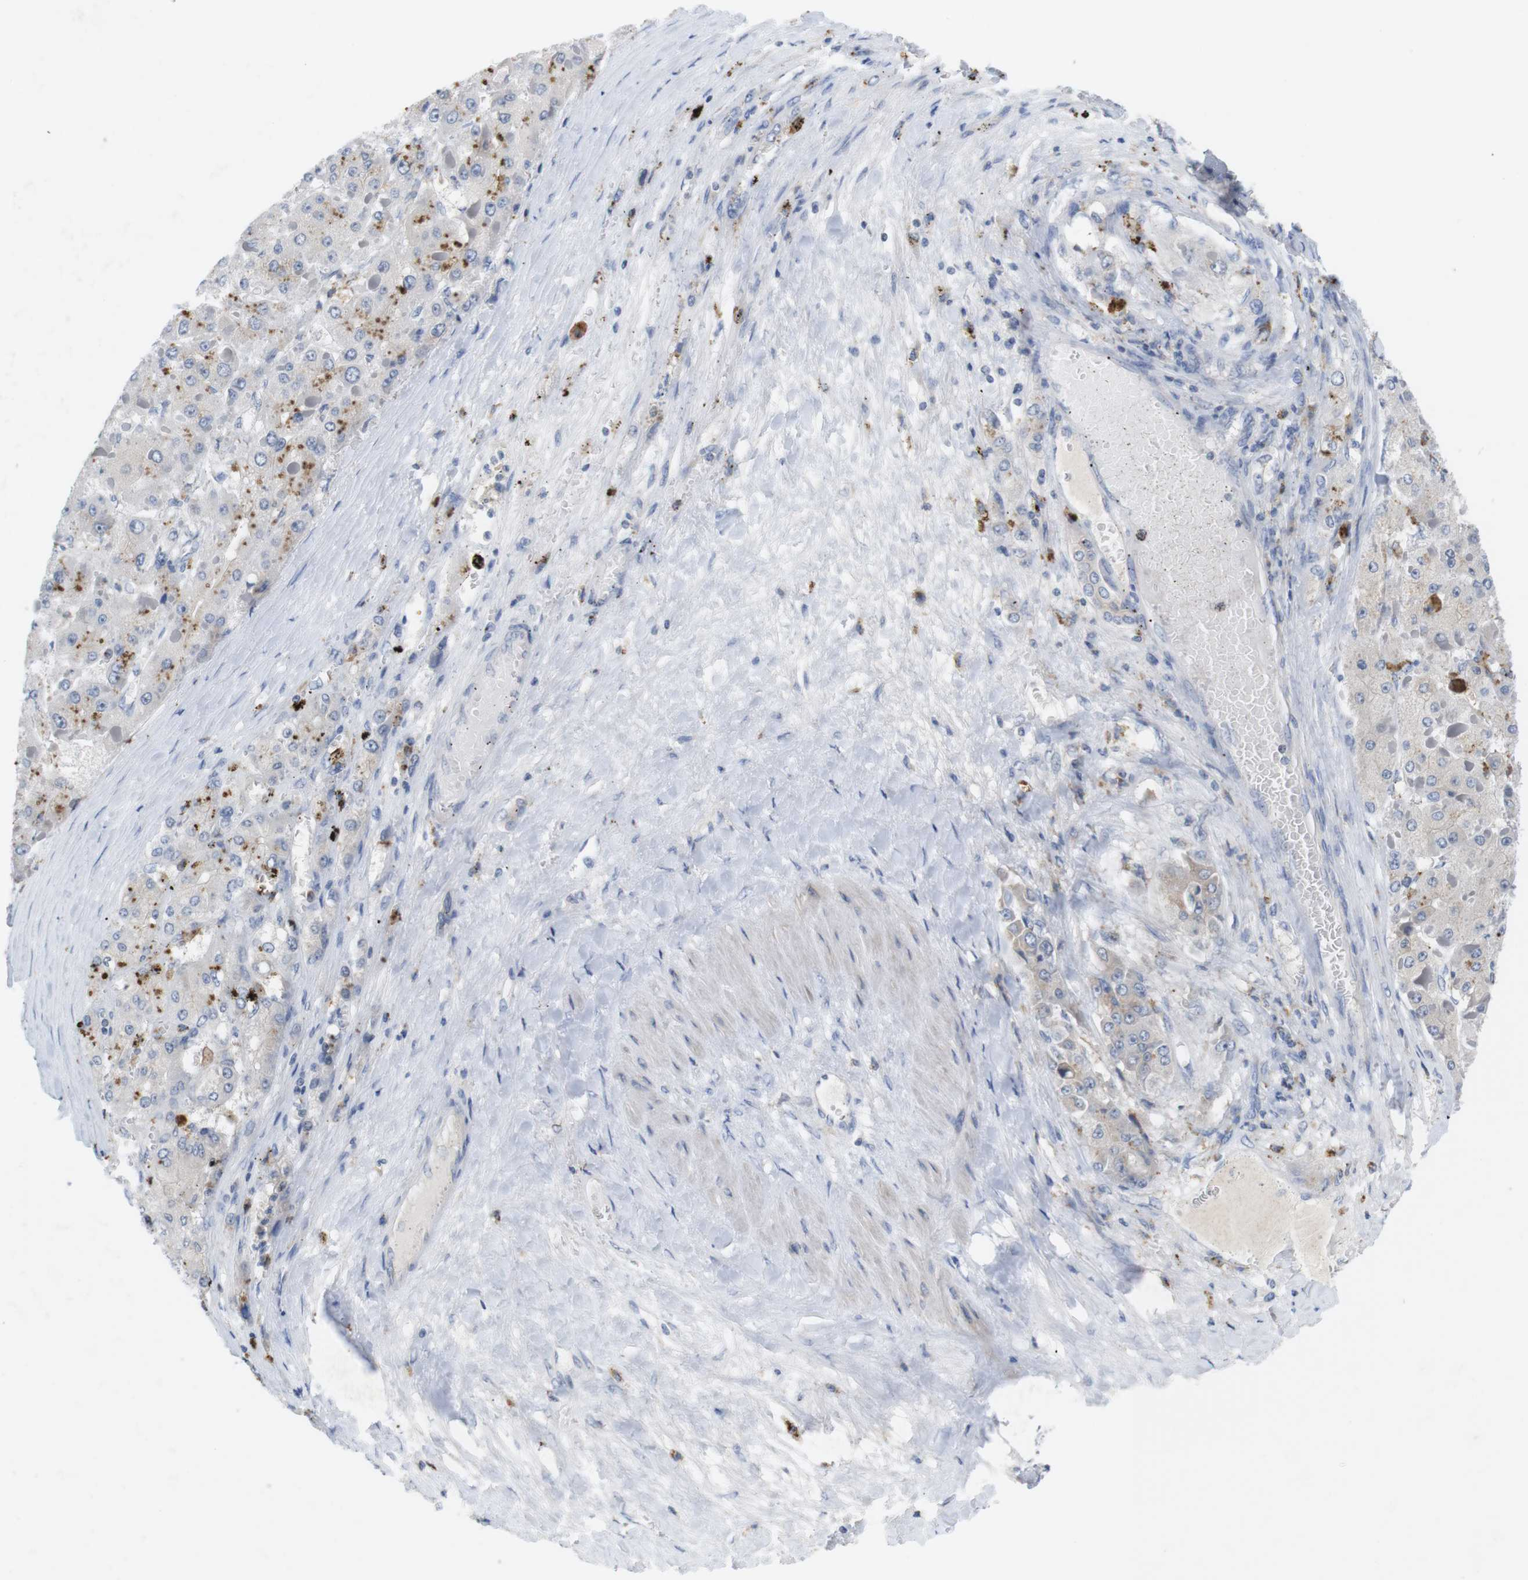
{"staining": {"intensity": "moderate", "quantity": "<25%", "location": "cytoplasmic/membranous"}, "tissue": "liver cancer", "cell_type": "Tumor cells", "image_type": "cancer", "snomed": [{"axis": "morphology", "description": "Carcinoma, Hepatocellular, NOS"}, {"axis": "topography", "description": "Liver"}], "caption": "Immunohistochemical staining of human liver cancer displays moderate cytoplasmic/membranous protein positivity in approximately <25% of tumor cells.", "gene": "CNGA2", "patient": {"sex": "female", "age": 73}}